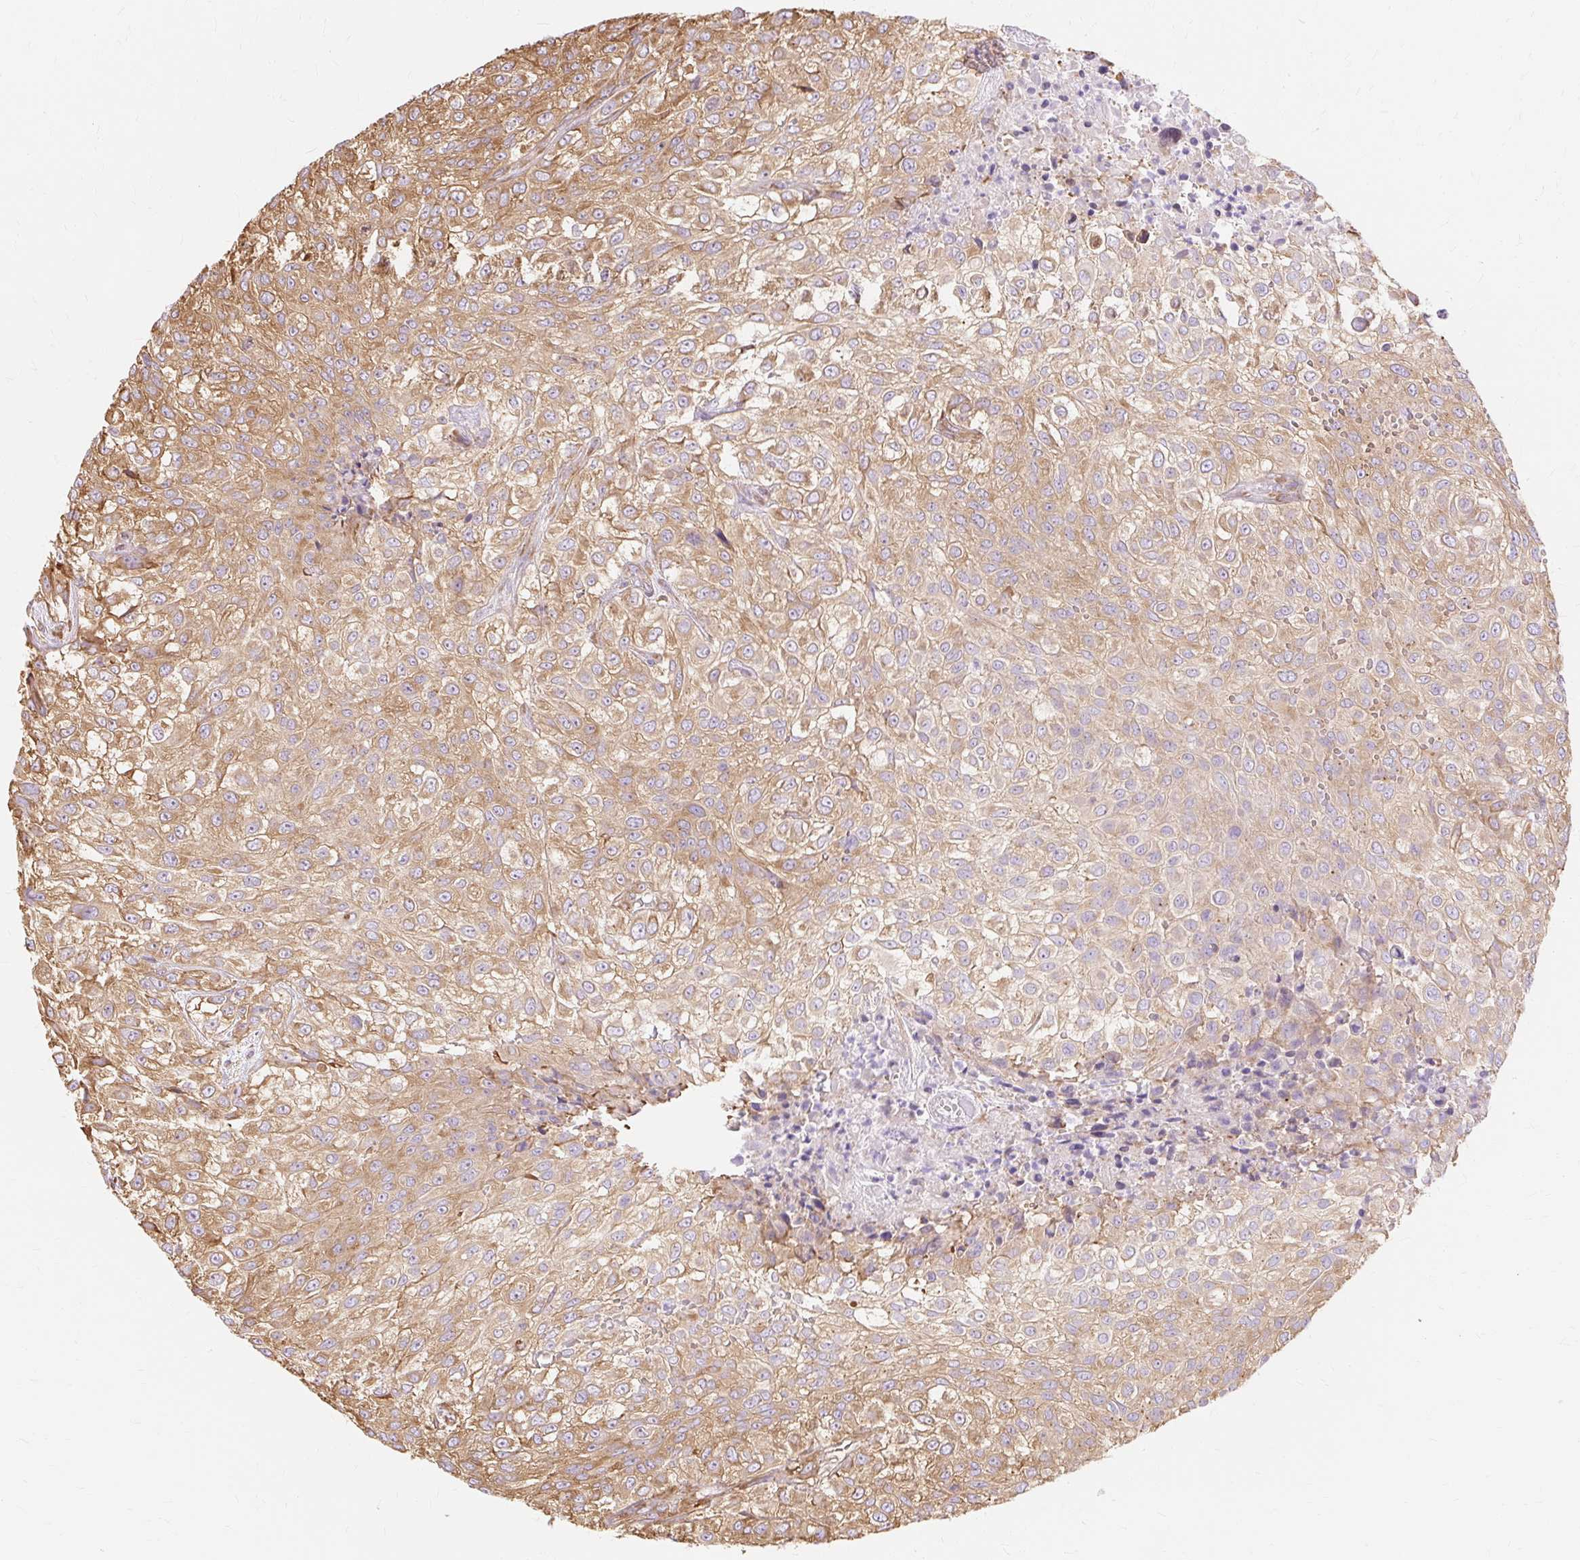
{"staining": {"intensity": "moderate", "quantity": ">75%", "location": "cytoplasmic/membranous"}, "tissue": "urothelial cancer", "cell_type": "Tumor cells", "image_type": "cancer", "snomed": [{"axis": "morphology", "description": "Urothelial carcinoma, High grade"}, {"axis": "topography", "description": "Urinary bladder"}], "caption": "This is a photomicrograph of immunohistochemistry (IHC) staining of urothelial cancer, which shows moderate expression in the cytoplasmic/membranous of tumor cells.", "gene": "RPS17", "patient": {"sex": "male", "age": 56}}